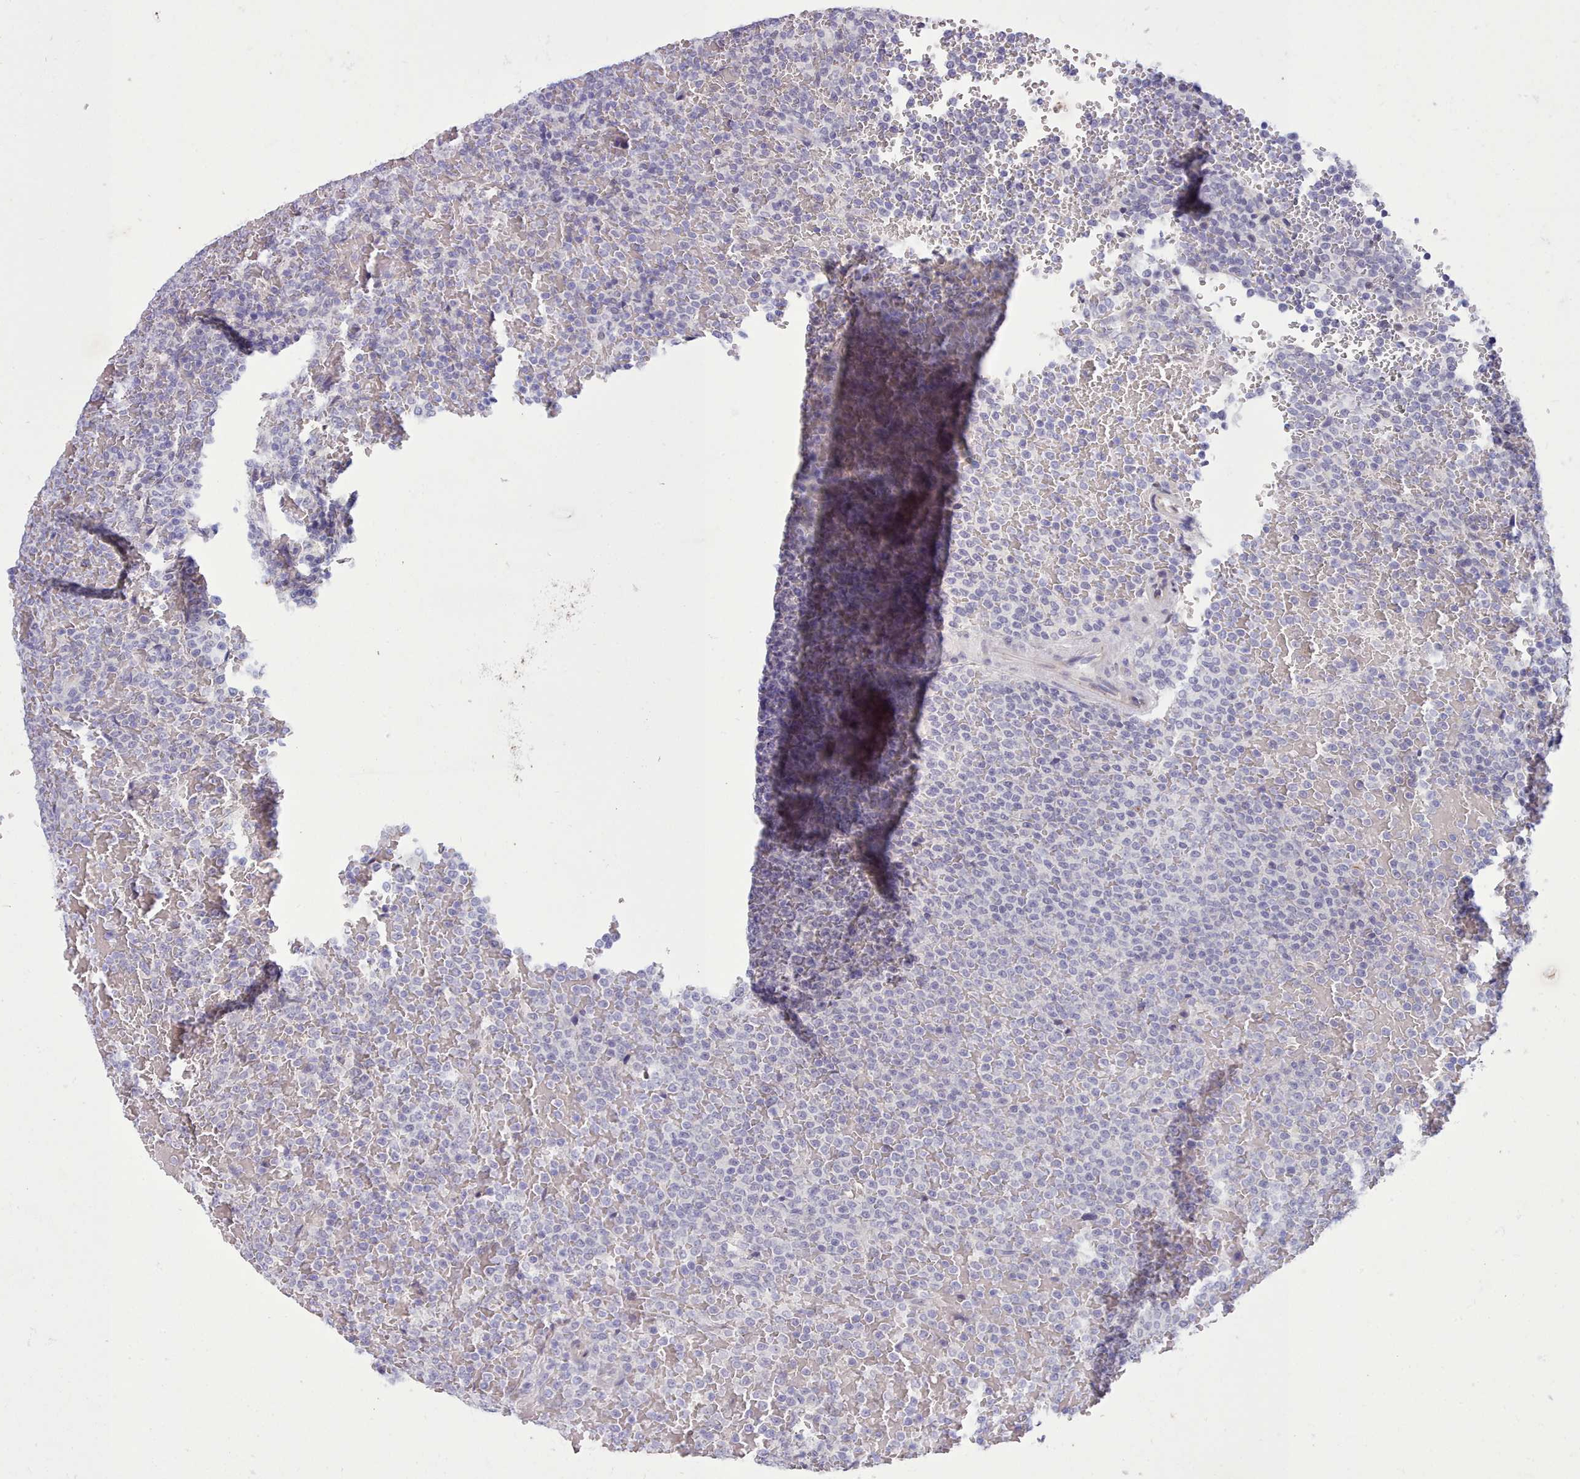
{"staining": {"intensity": "negative", "quantity": "none", "location": "none"}, "tissue": "lymphoma", "cell_type": "Tumor cells", "image_type": "cancer", "snomed": [{"axis": "morphology", "description": "Malignant lymphoma, non-Hodgkin's type, Low grade"}, {"axis": "topography", "description": "Spleen"}], "caption": "Tumor cells are negative for brown protein staining in low-grade malignant lymphoma, non-Hodgkin's type.", "gene": "TMEM253", "patient": {"sex": "male", "age": 60}}